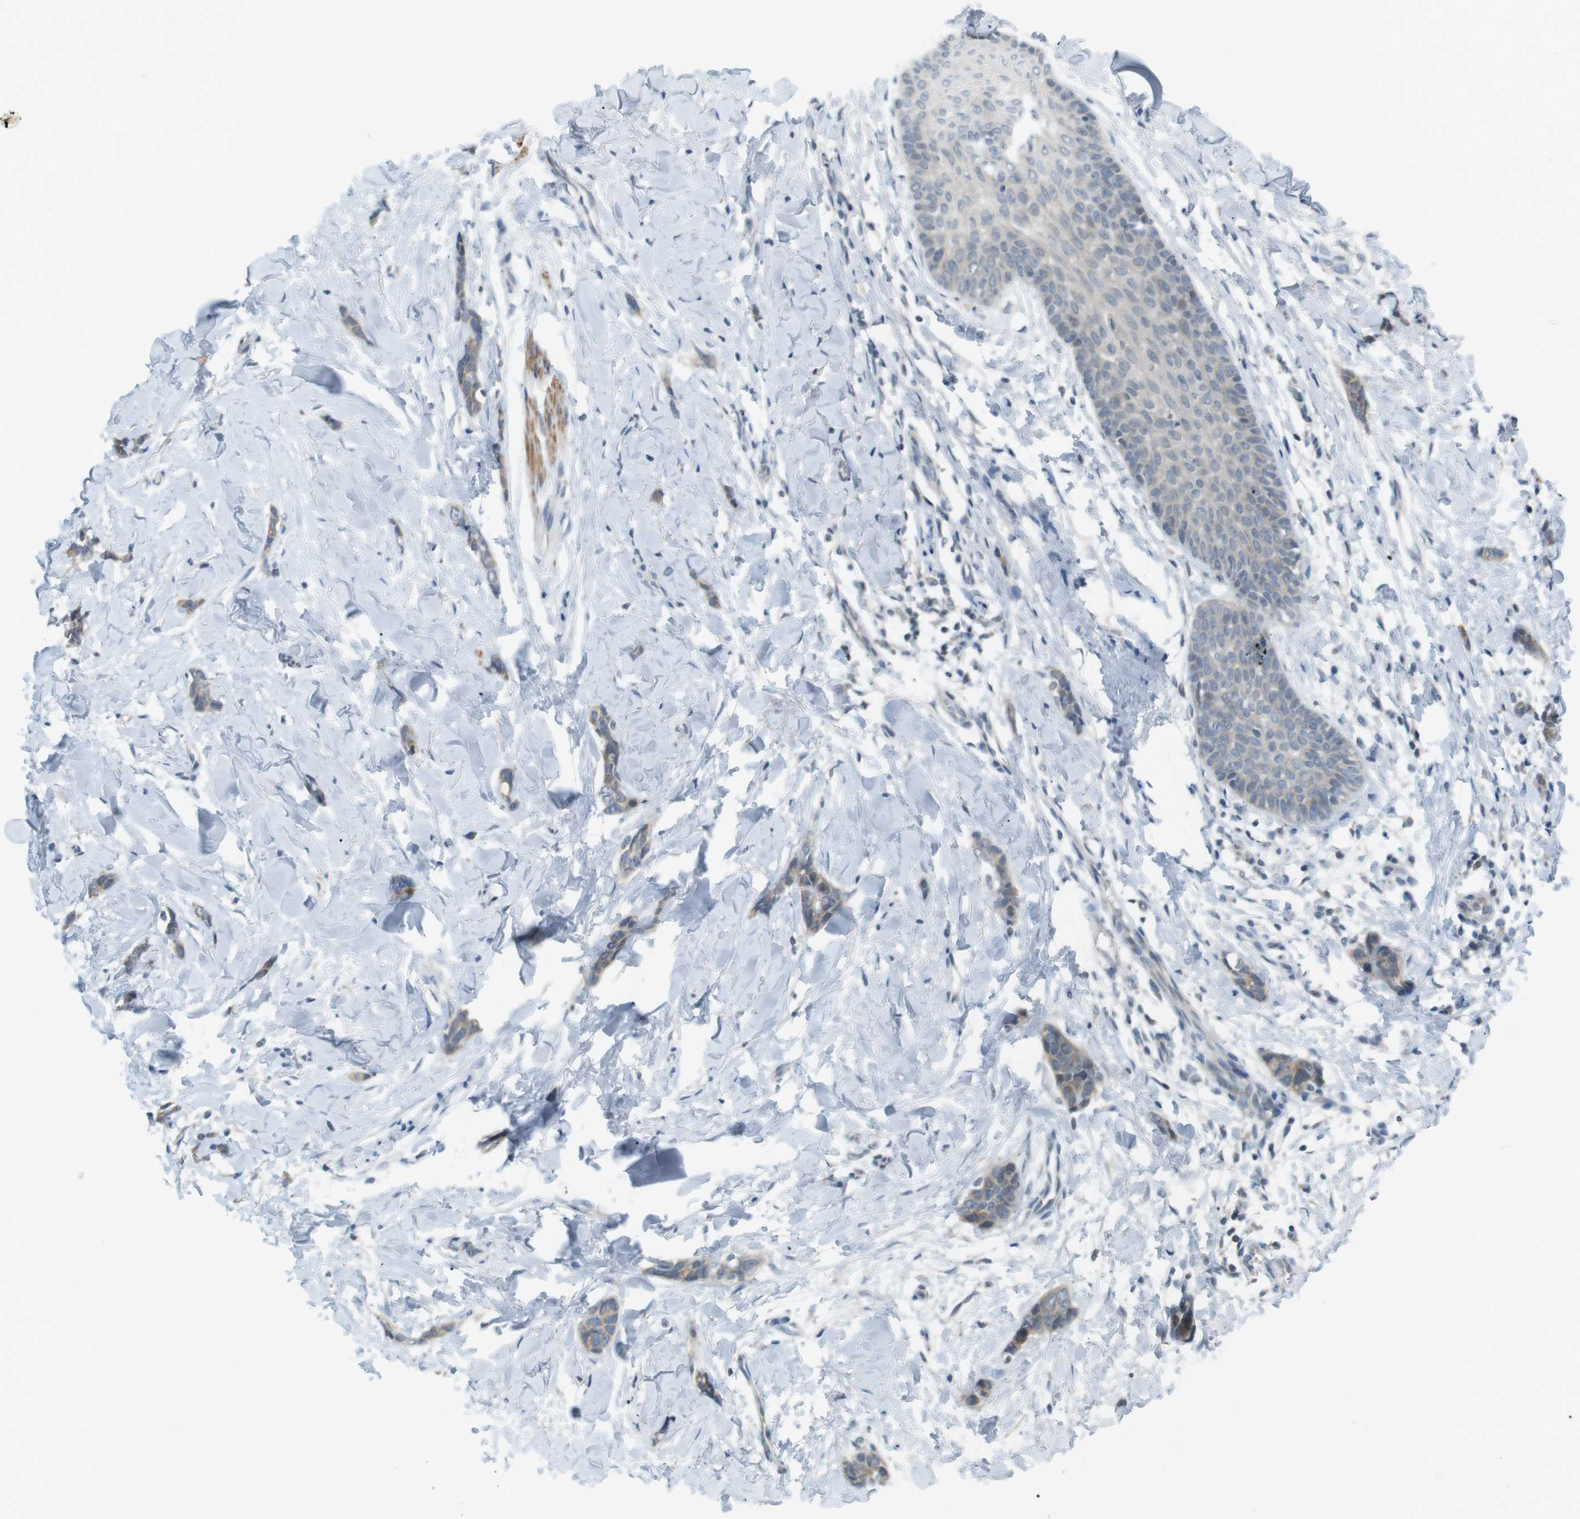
{"staining": {"intensity": "weak", "quantity": "25%-75%", "location": "cytoplasmic/membranous"}, "tissue": "breast cancer", "cell_type": "Tumor cells", "image_type": "cancer", "snomed": [{"axis": "morphology", "description": "Lobular carcinoma"}, {"axis": "topography", "description": "Skin"}, {"axis": "topography", "description": "Breast"}], "caption": "This is an image of immunohistochemistry (IHC) staining of breast lobular carcinoma, which shows weak positivity in the cytoplasmic/membranous of tumor cells.", "gene": "RTN3", "patient": {"sex": "female", "age": 46}}